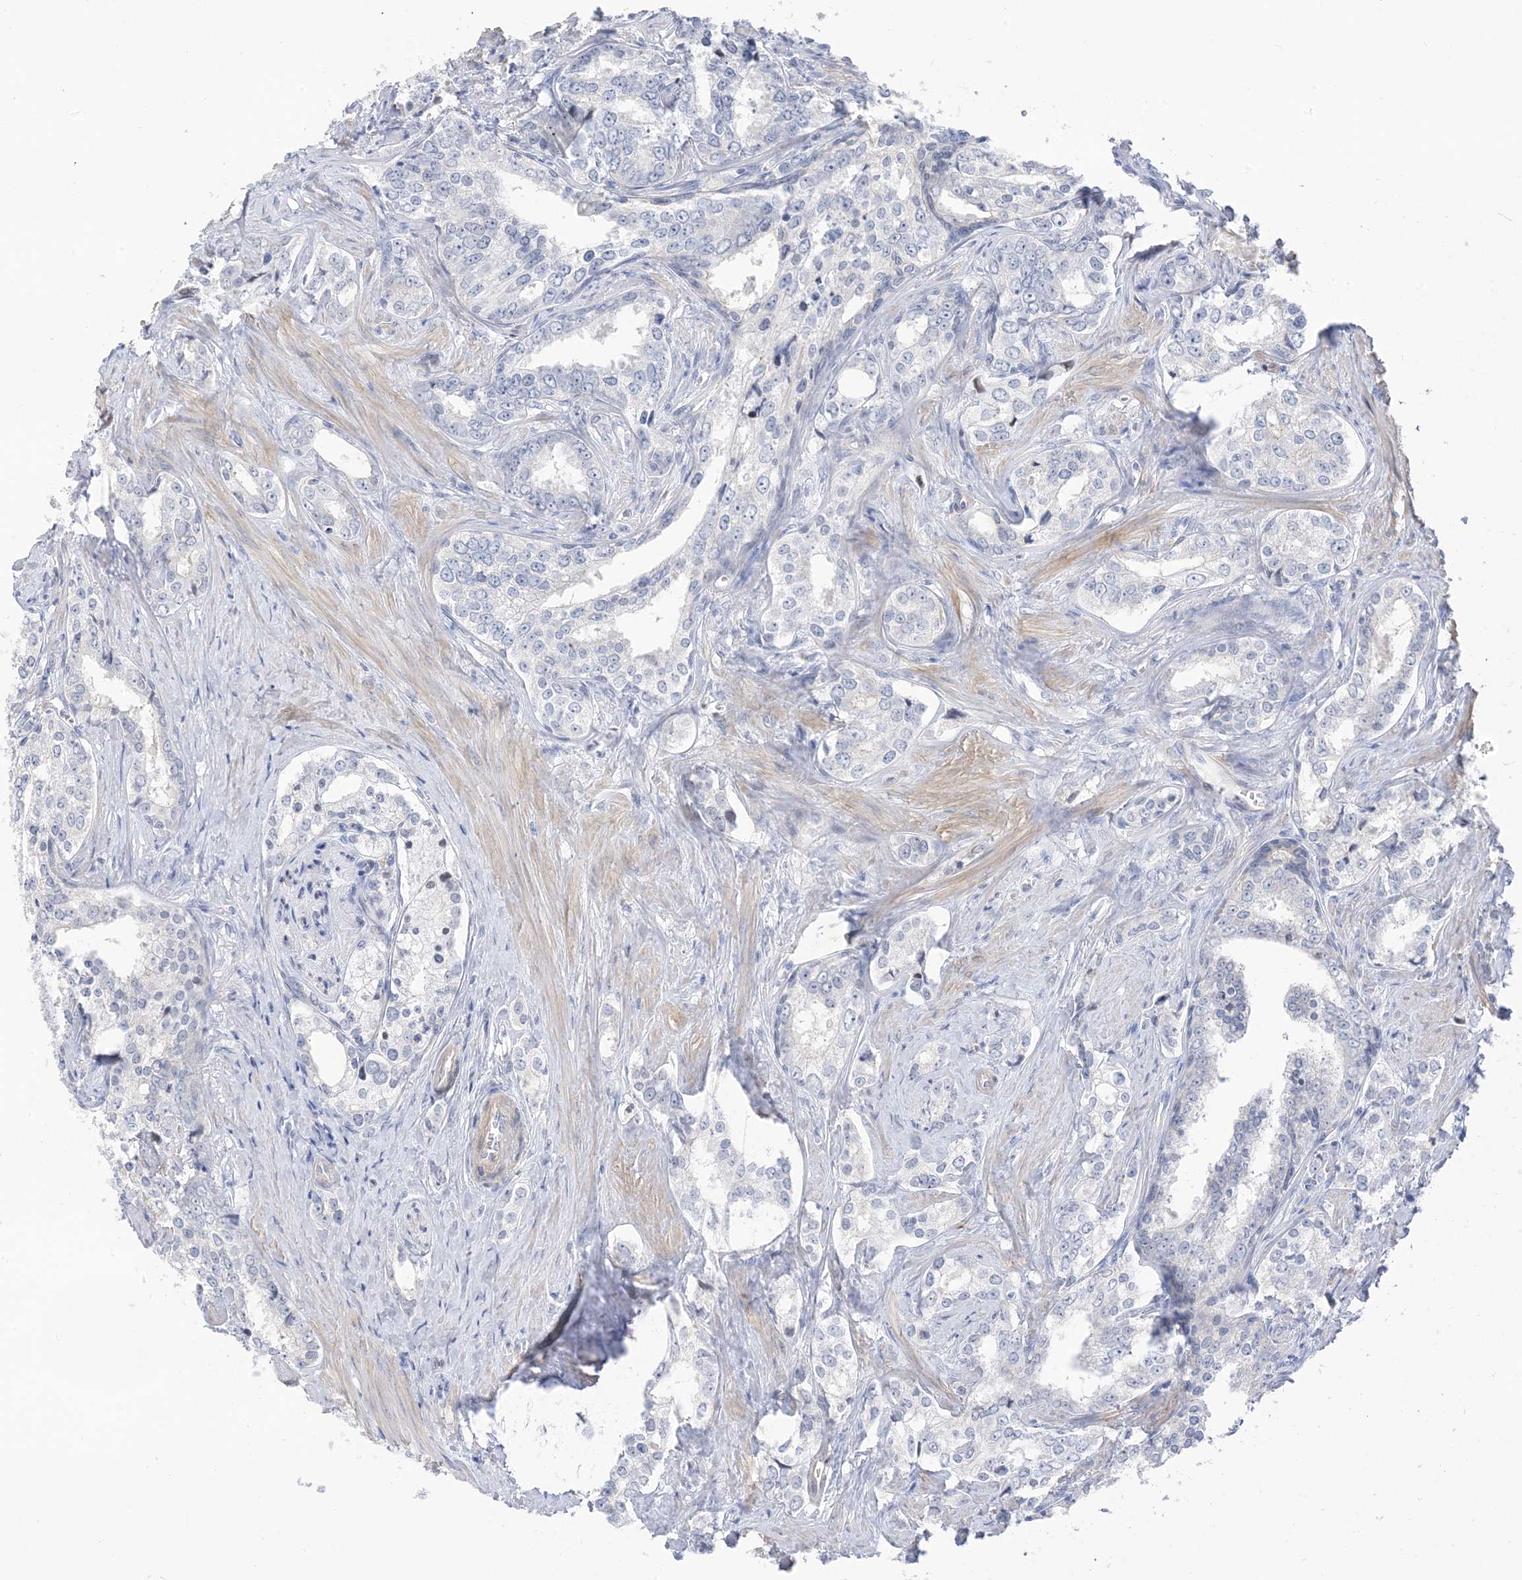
{"staining": {"intensity": "negative", "quantity": "none", "location": "none"}, "tissue": "prostate cancer", "cell_type": "Tumor cells", "image_type": "cancer", "snomed": [{"axis": "morphology", "description": "Adenocarcinoma, High grade"}, {"axis": "topography", "description": "Prostate"}], "caption": "Immunohistochemistry image of neoplastic tissue: prostate cancer stained with DAB (3,3'-diaminobenzidine) shows no significant protein staining in tumor cells.", "gene": "IL36B", "patient": {"sex": "male", "age": 66}}